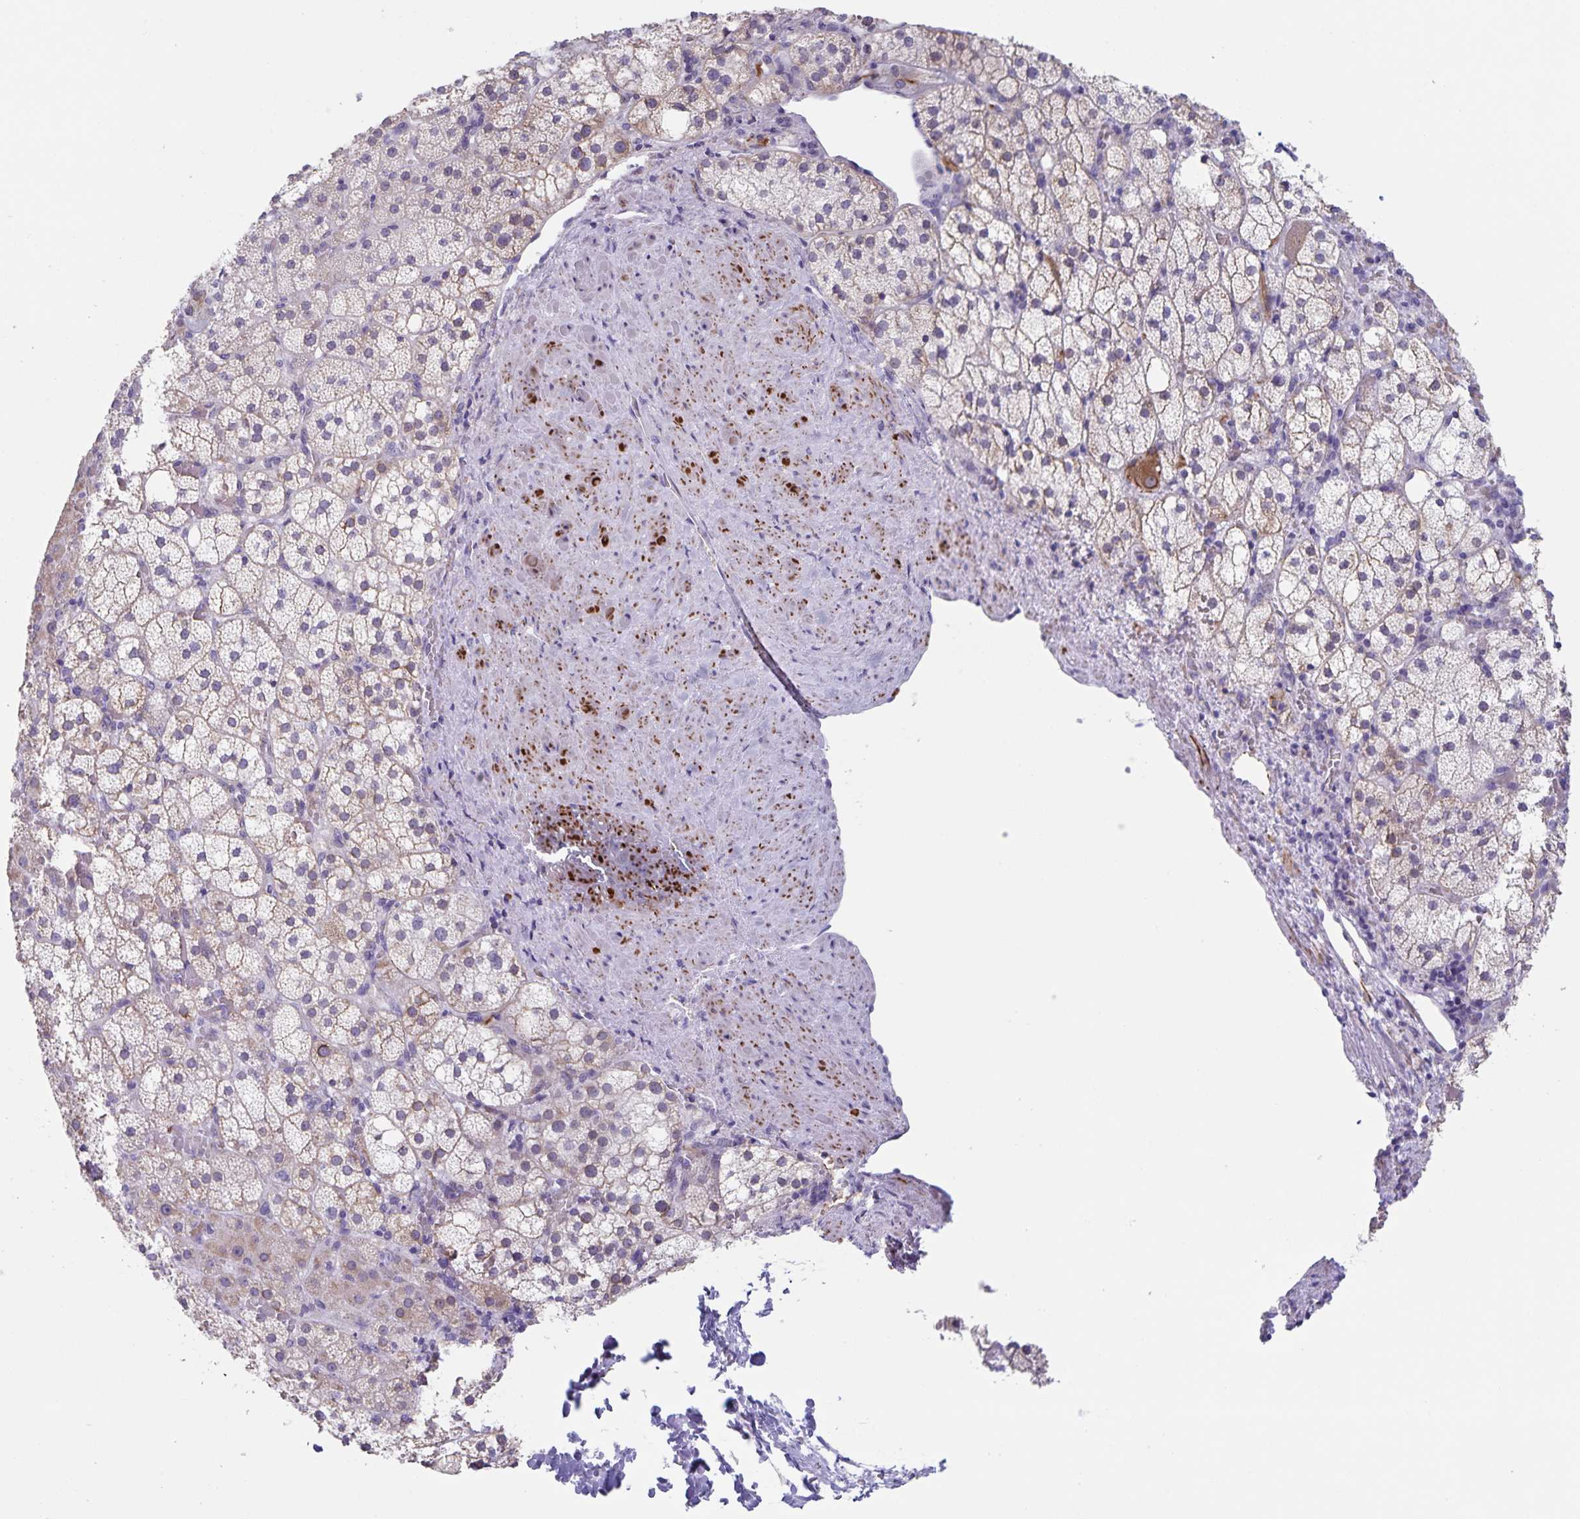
{"staining": {"intensity": "moderate", "quantity": "<25%", "location": "cytoplasmic/membranous"}, "tissue": "adrenal gland", "cell_type": "Glandular cells", "image_type": "normal", "snomed": [{"axis": "morphology", "description": "Normal tissue, NOS"}, {"axis": "topography", "description": "Adrenal gland"}], "caption": "The immunohistochemical stain labels moderate cytoplasmic/membranous expression in glandular cells of normal adrenal gland.", "gene": "SYNM", "patient": {"sex": "male", "age": 53}}